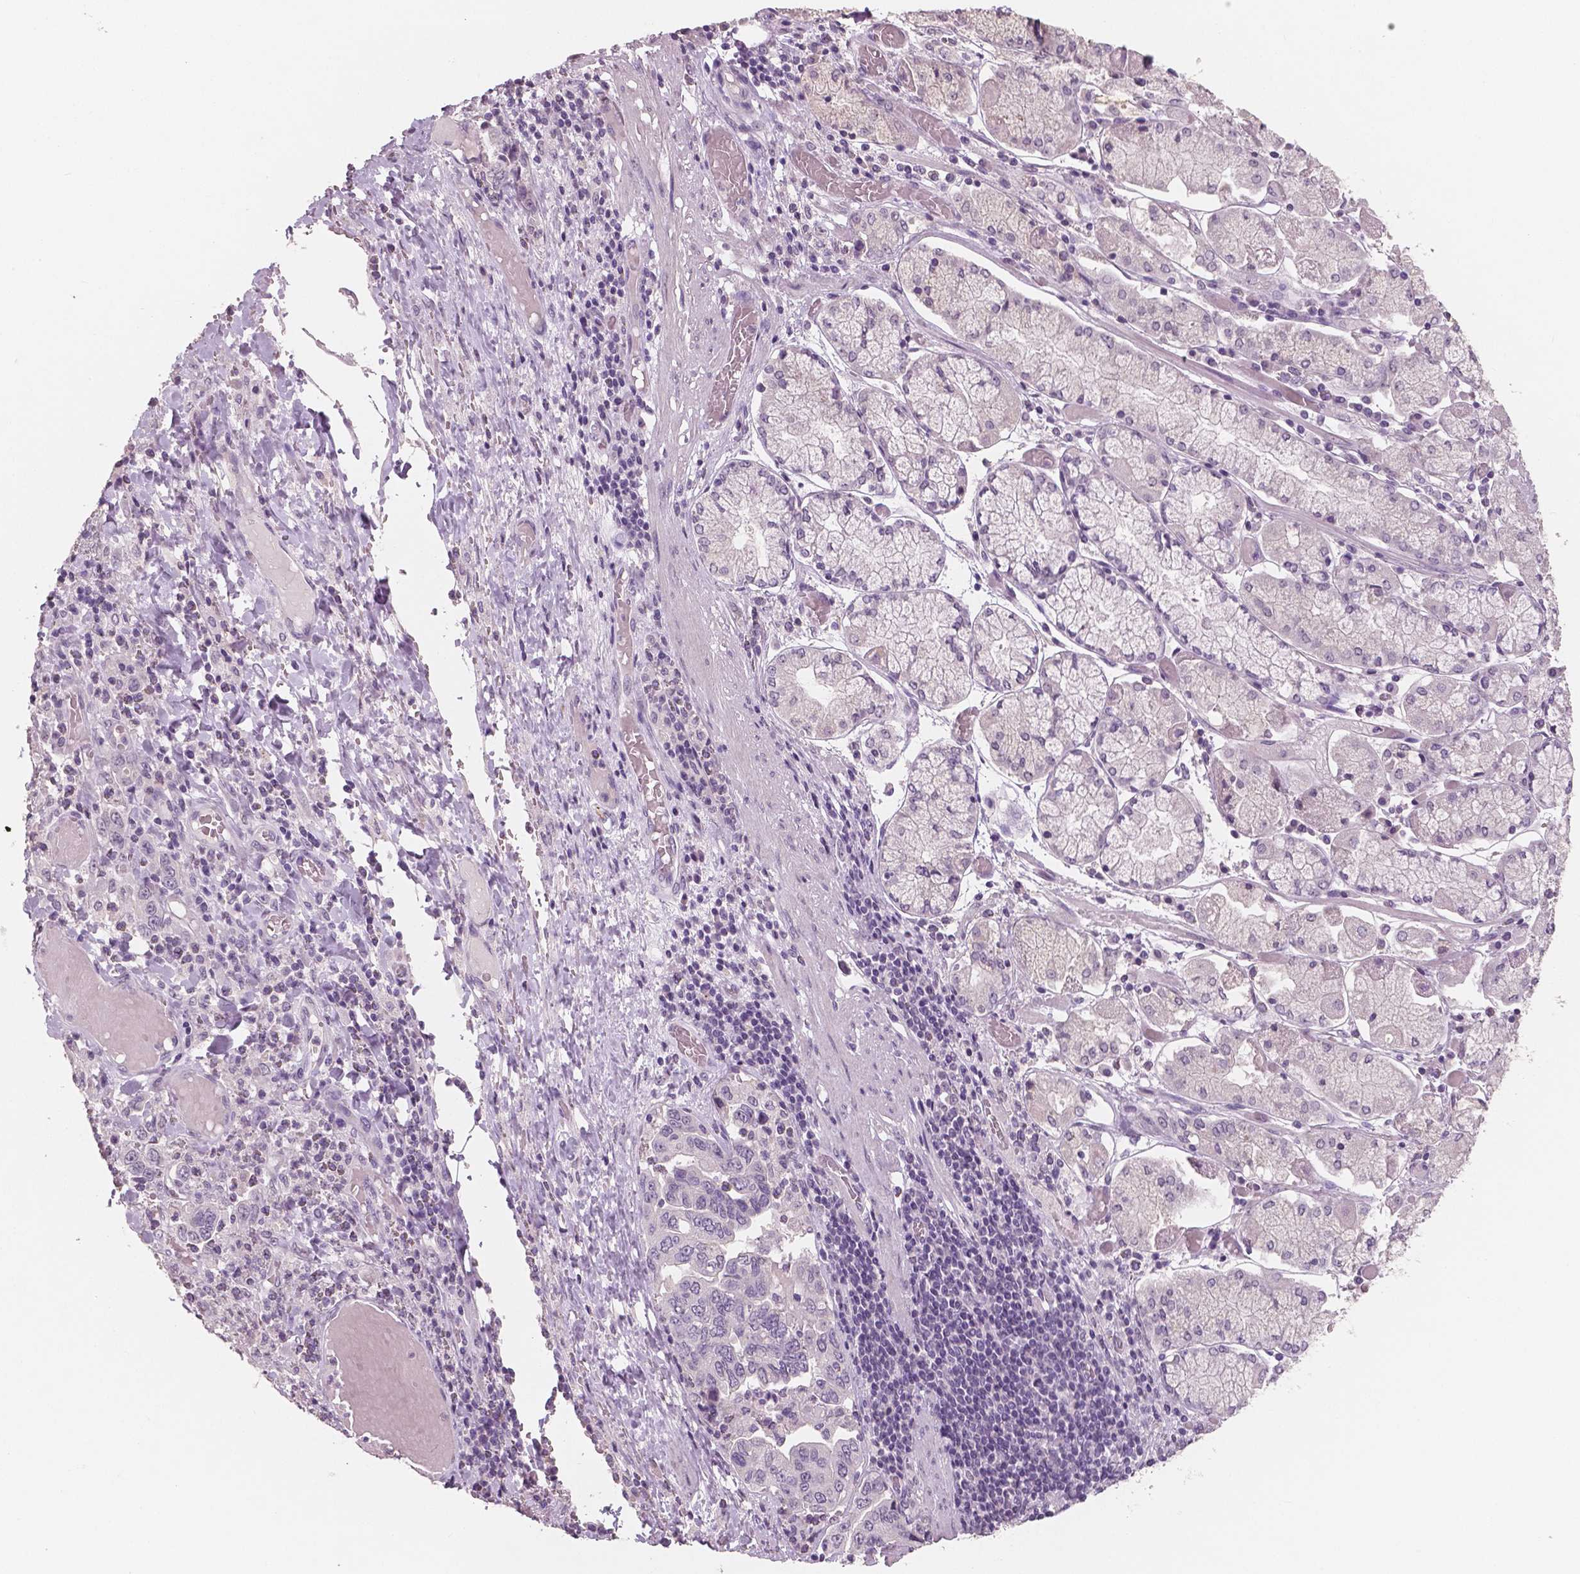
{"staining": {"intensity": "negative", "quantity": "none", "location": "none"}, "tissue": "stomach cancer", "cell_type": "Tumor cells", "image_type": "cancer", "snomed": [{"axis": "morphology", "description": "Adenocarcinoma, NOS"}, {"axis": "topography", "description": "Stomach, upper"}, {"axis": "topography", "description": "Stomach"}], "caption": "Tumor cells show no significant expression in stomach cancer.", "gene": "NECAB1", "patient": {"sex": "male", "age": 62}}